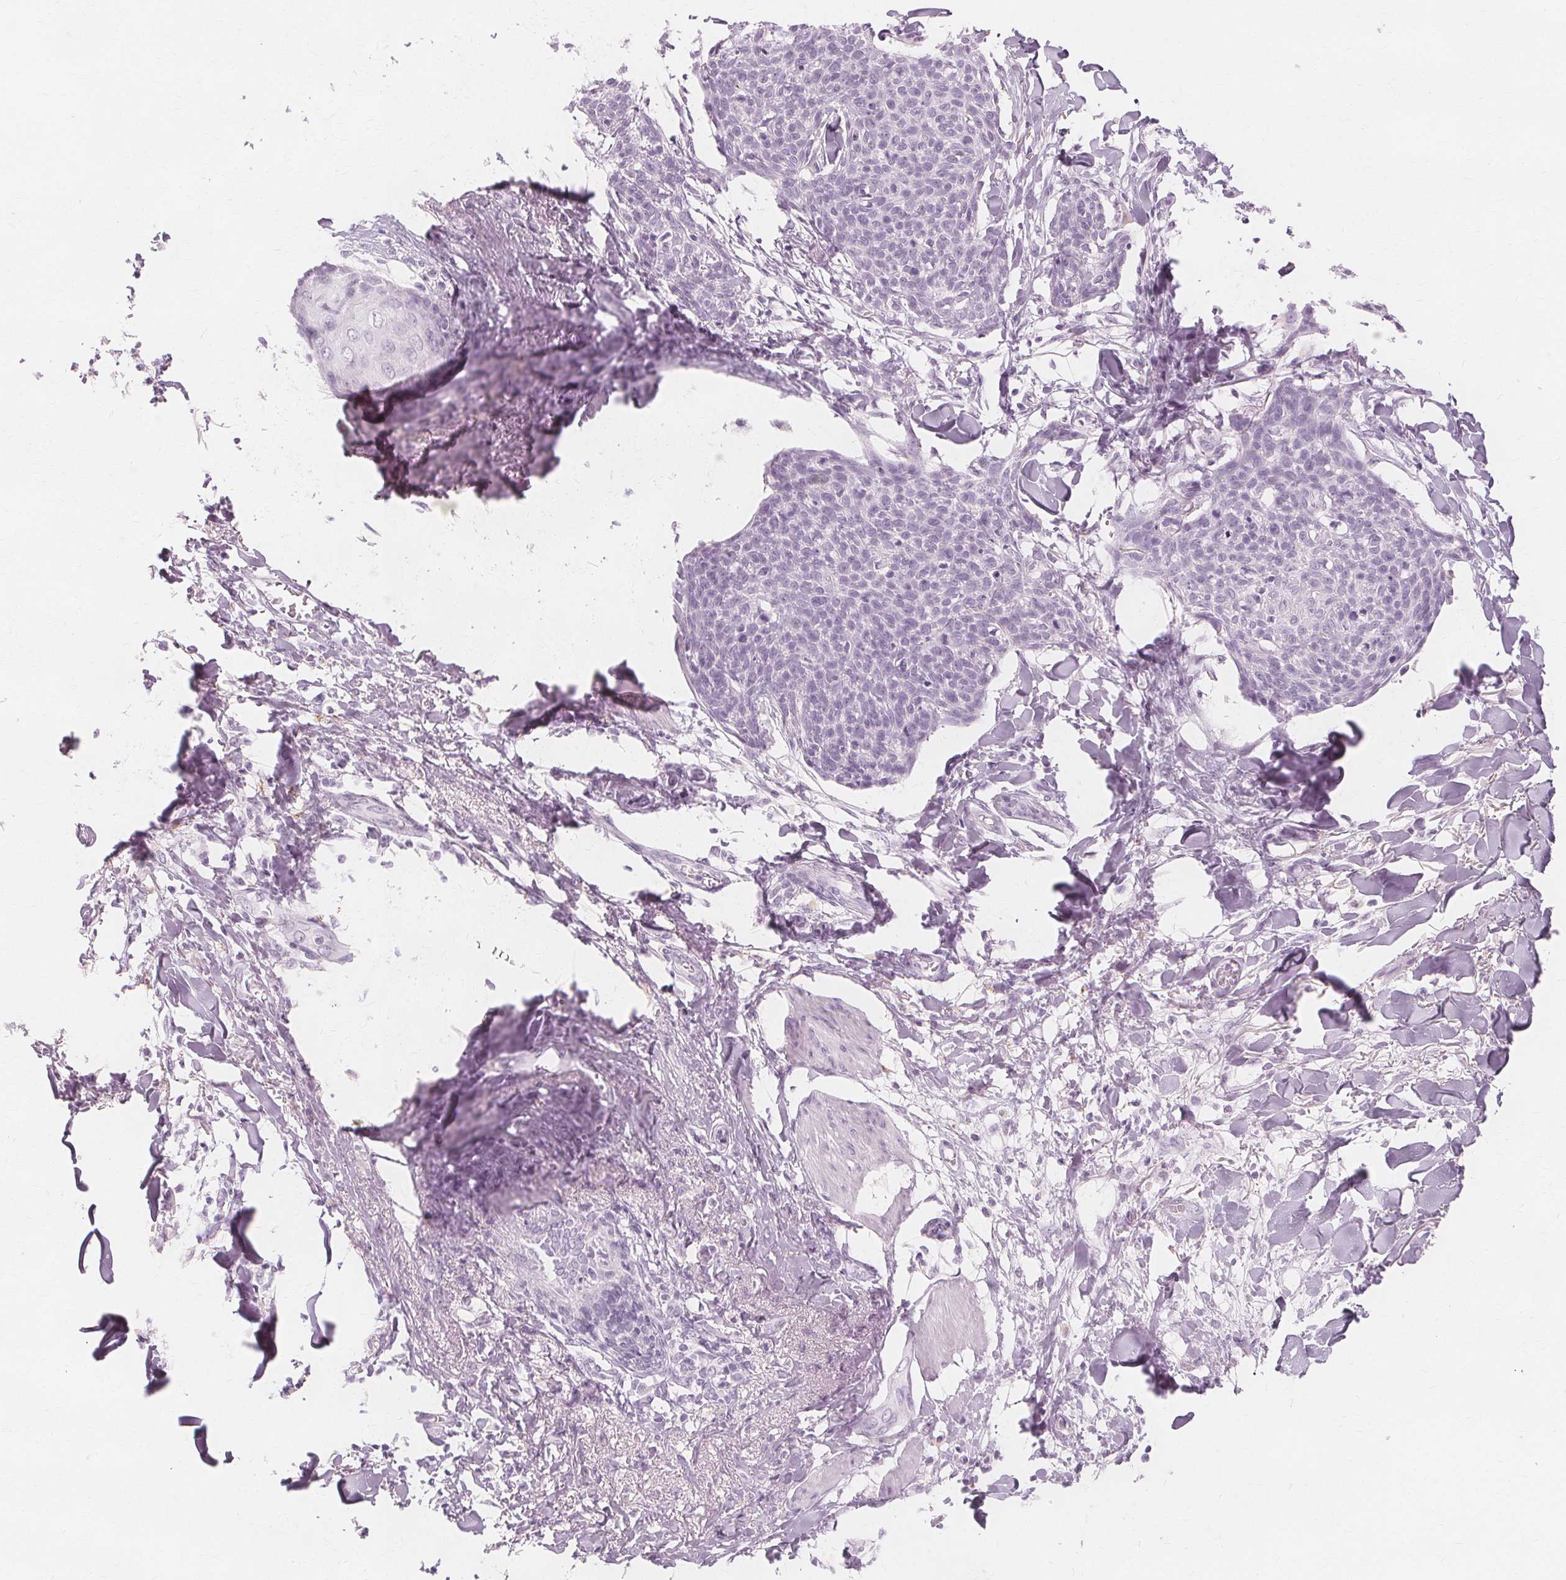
{"staining": {"intensity": "negative", "quantity": "none", "location": "none"}, "tissue": "skin cancer", "cell_type": "Tumor cells", "image_type": "cancer", "snomed": [{"axis": "morphology", "description": "Squamous cell carcinoma, NOS"}, {"axis": "topography", "description": "Skin"}, {"axis": "topography", "description": "Vulva"}], "caption": "Image shows no protein positivity in tumor cells of squamous cell carcinoma (skin) tissue.", "gene": "TFF1", "patient": {"sex": "female", "age": 75}}